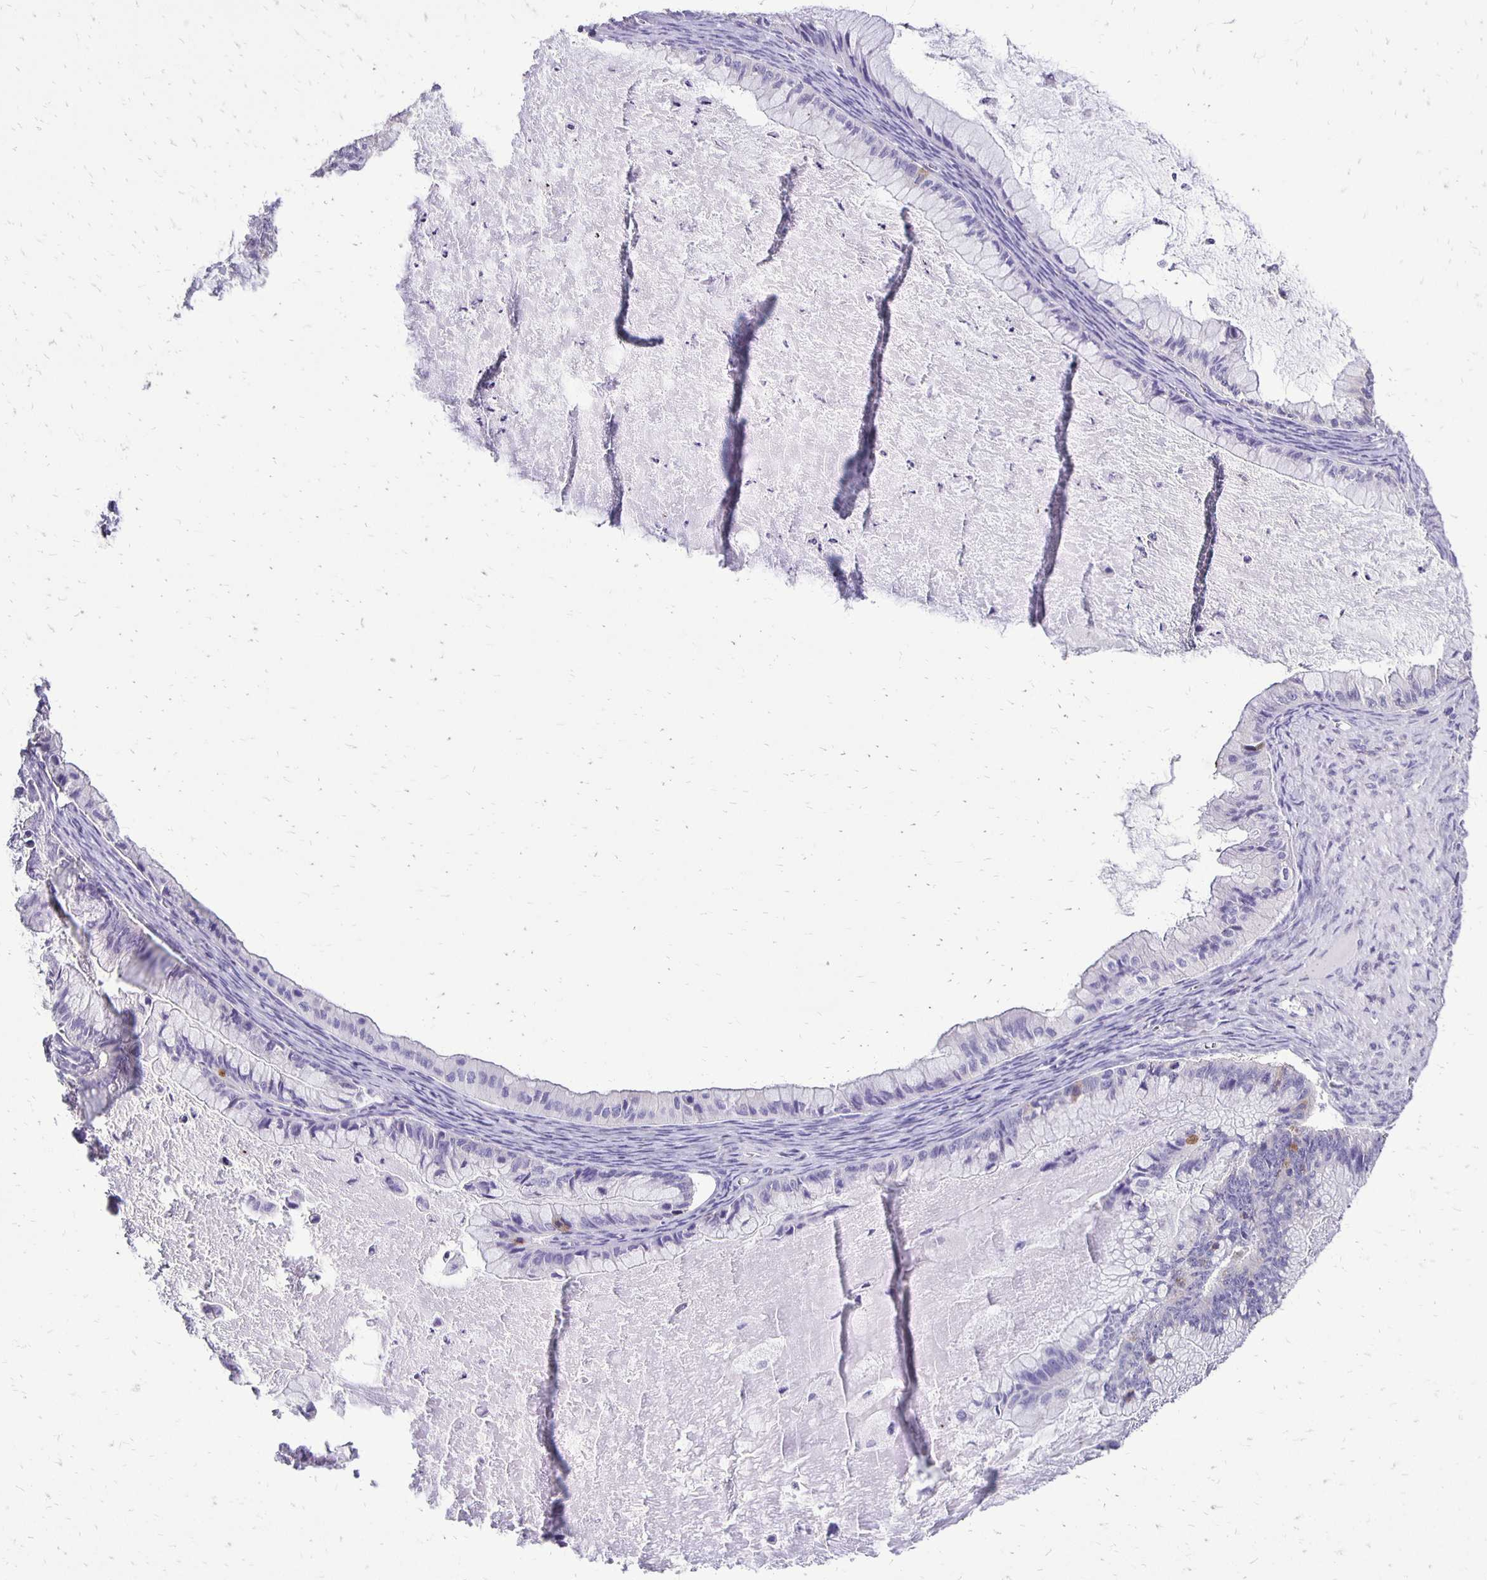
{"staining": {"intensity": "negative", "quantity": "none", "location": "none"}, "tissue": "ovarian cancer", "cell_type": "Tumor cells", "image_type": "cancer", "snomed": [{"axis": "morphology", "description": "Cystadenocarcinoma, mucinous, NOS"}, {"axis": "topography", "description": "Ovary"}], "caption": "Tumor cells show no significant protein staining in mucinous cystadenocarcinoma (ovarian).", "gene": "ANKRD45", "patient": {"sex": "female", "age": 72}}